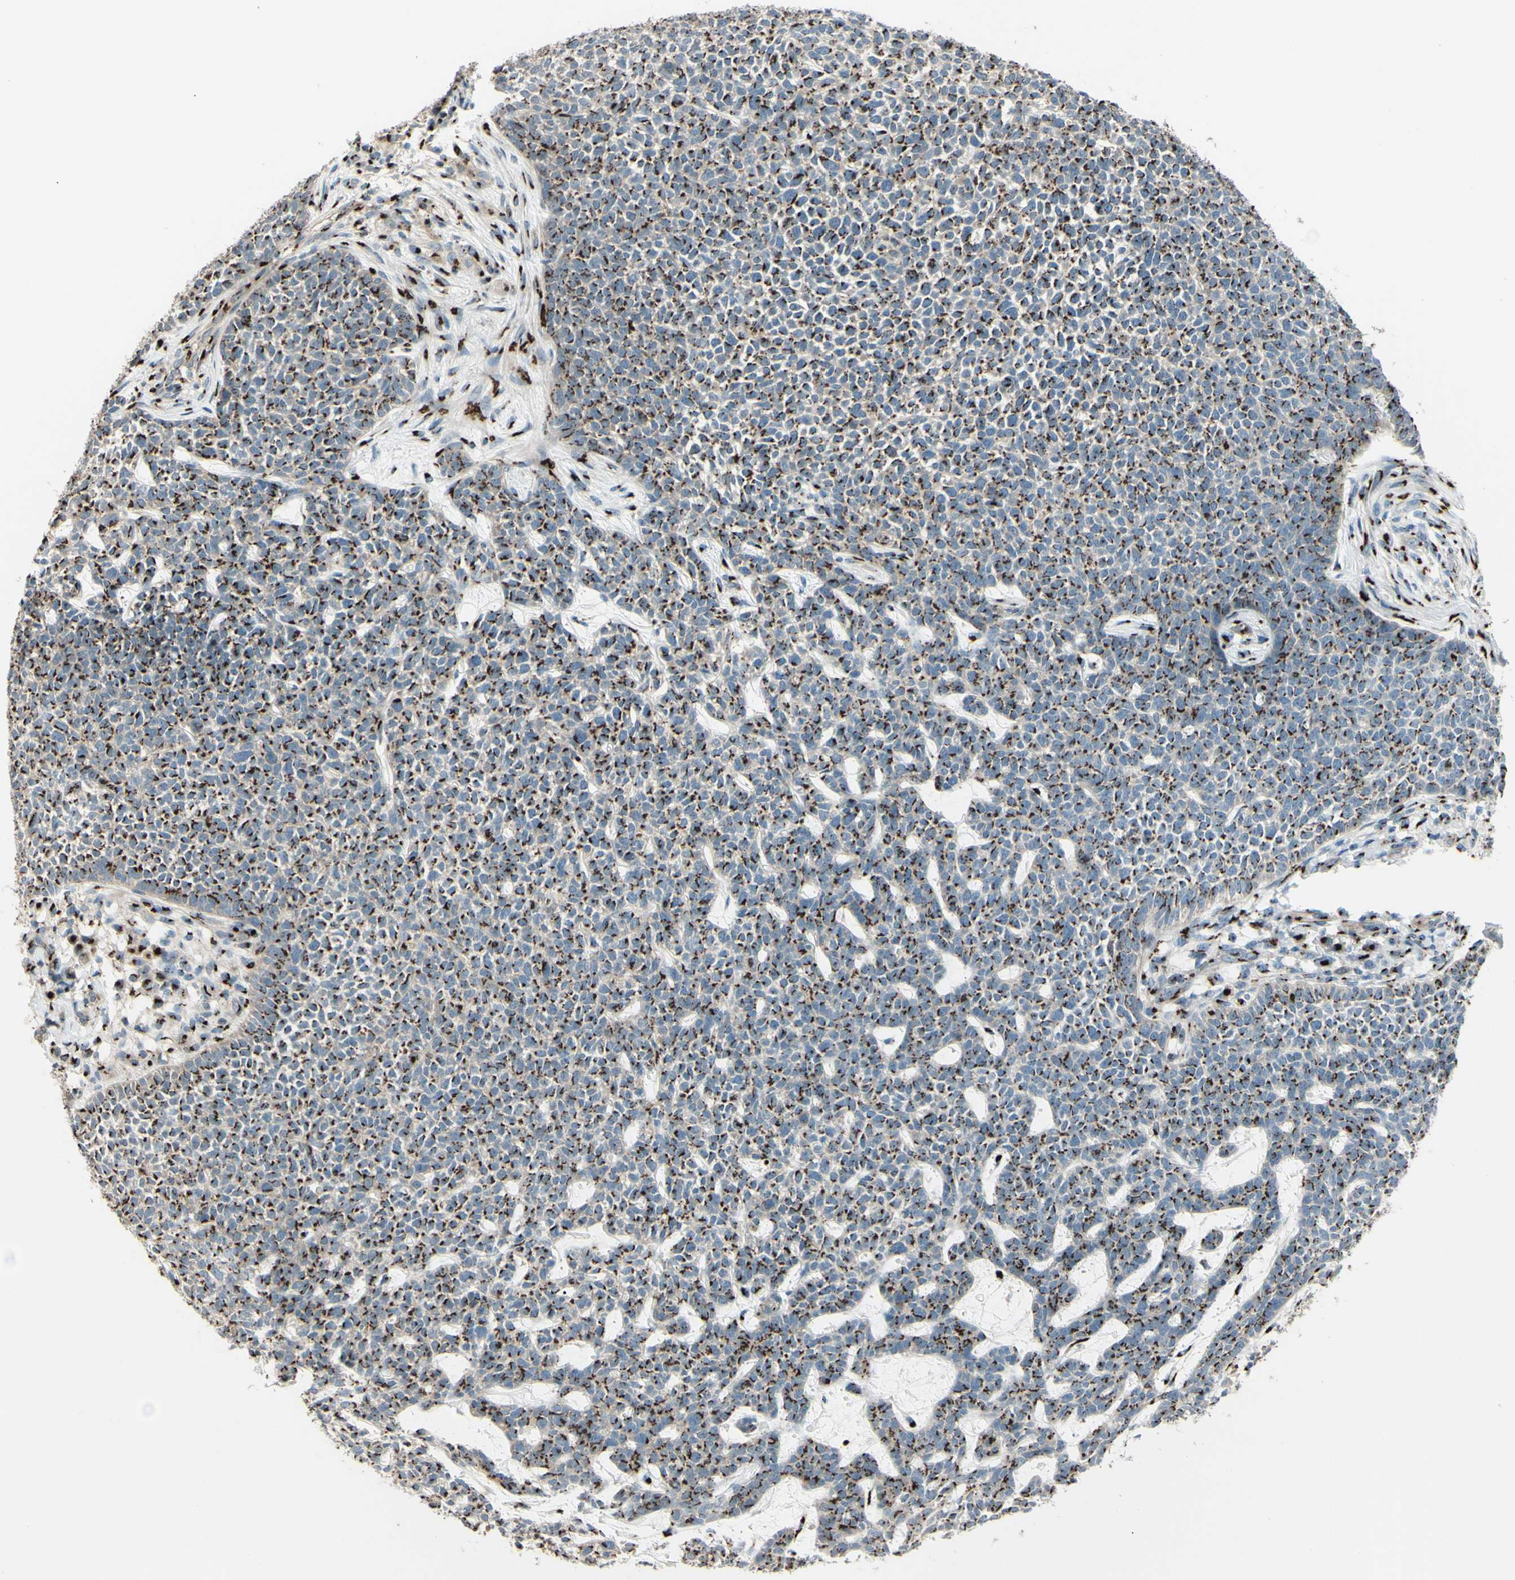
{"staining": {"intensity": "moderate", "quantity": ">75%", "location": "cytoplasmic/membranous"}, "tissue": "skin cancer", "cell_type": "Tumor cells", "image_type": "cancer", "snomed": [{"axis": "morphology", "description": "Basal cell carcinoma"}, {"axis": "topography", "description": "Skin"}], "caption": "This is an image of immunohistochemistry (IHC) staining of skin basal cell carcinoma, which shows moderate staining in the cytoplasmic/membranous of tumor cells.", "gene": "BPNT2", "patient": {"sex": "female", "age": 84}}